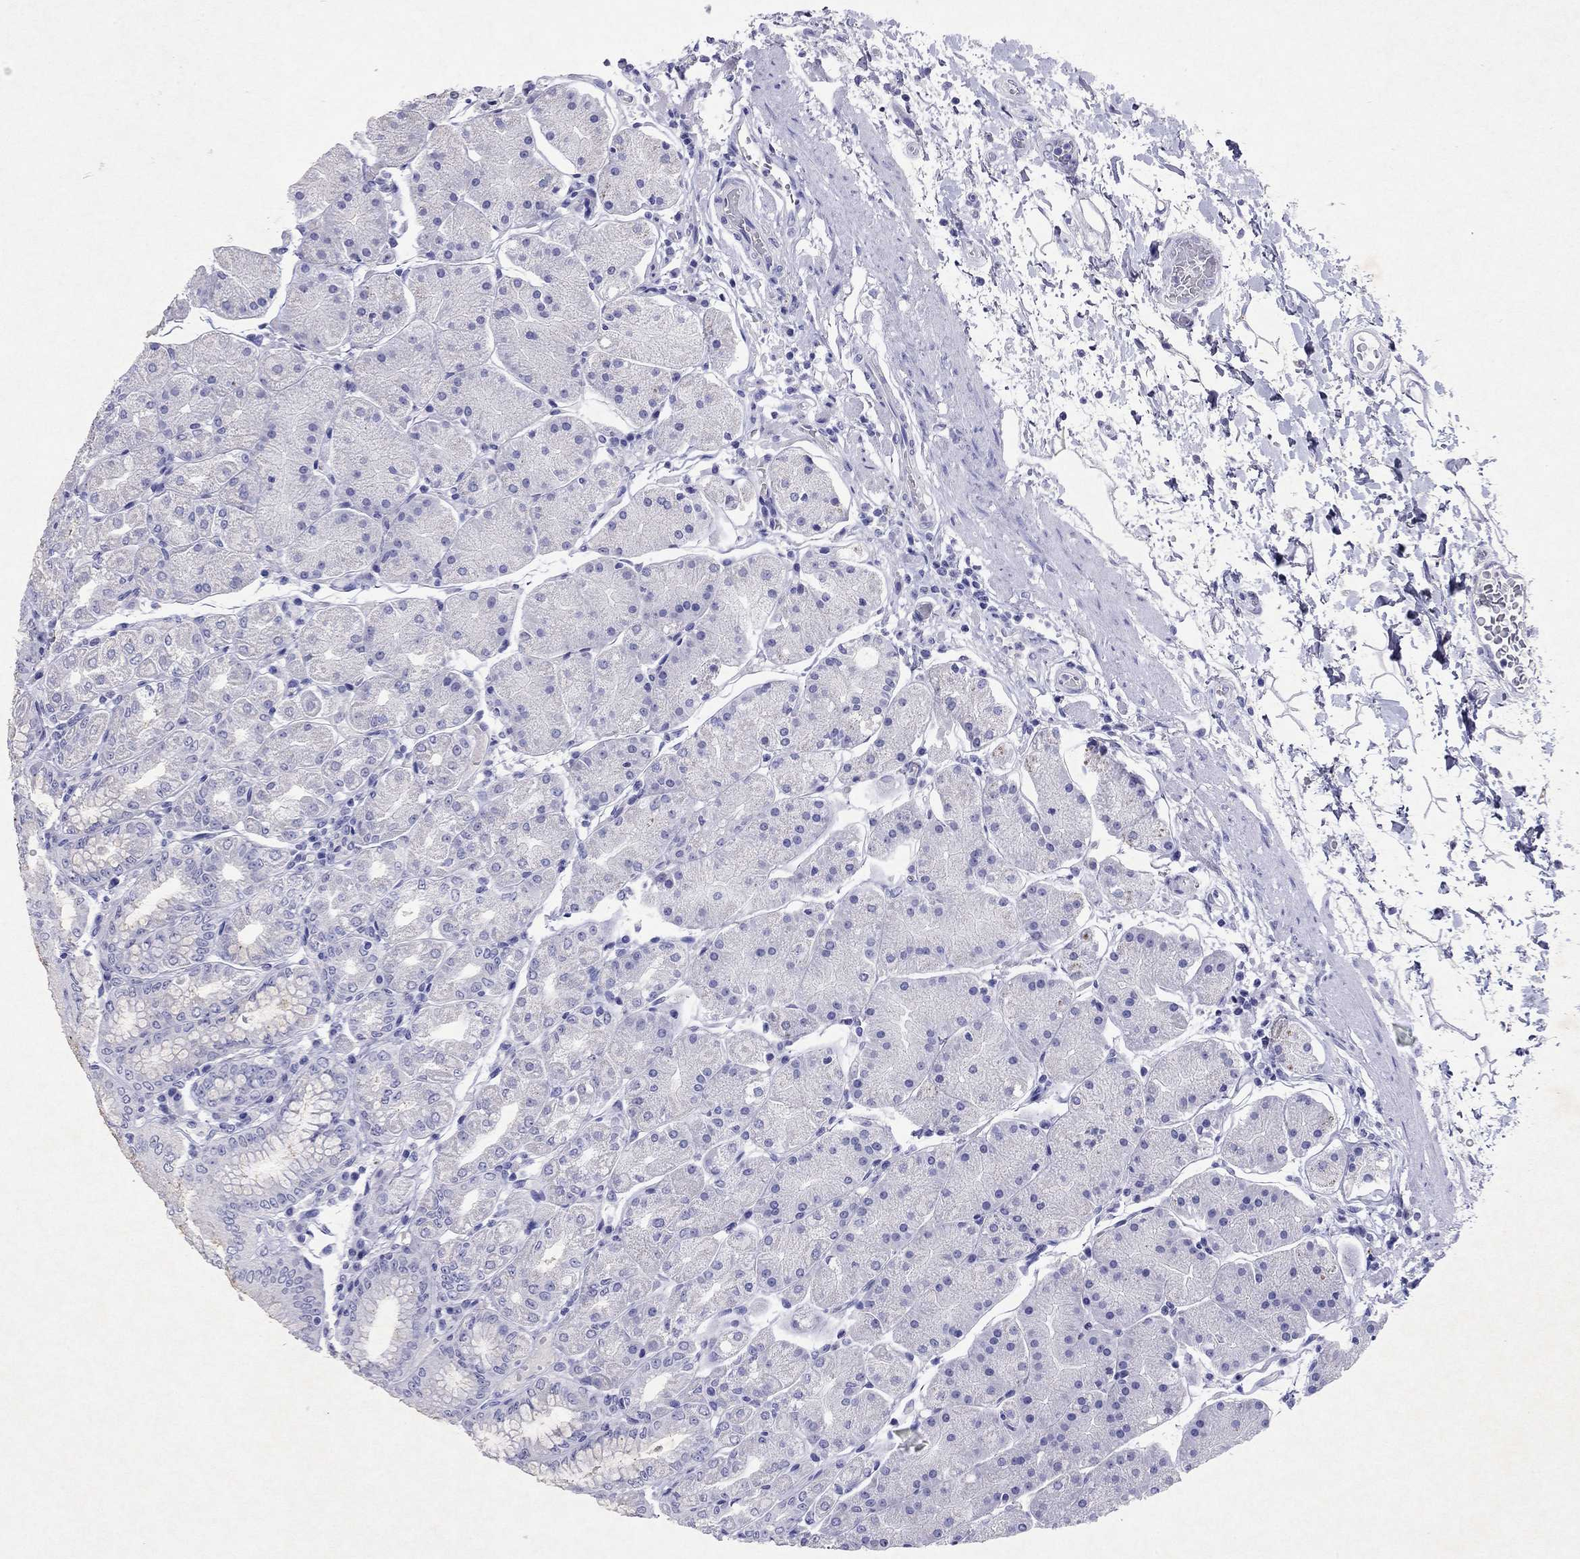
{"staining": {"intensity": "negative", "quantity": "none", "location": "none"}, "tissue": "stomach", "cell_type": "Glandular cells", "image_type": "normal", "snomed": [{"axis": "morphology", "description": "Normal tissue, NOS"}, {"axis": "topography", "description": "Stomach"}], "caption": "Immunohistochemical staining of normal human stomach exhibits no significant staining in glandular cells. (DAB immunohistochemistry with hematoxylin counter stain).", "gene": "ARMC12", "patient": {"sex": "male", "age": 54}}